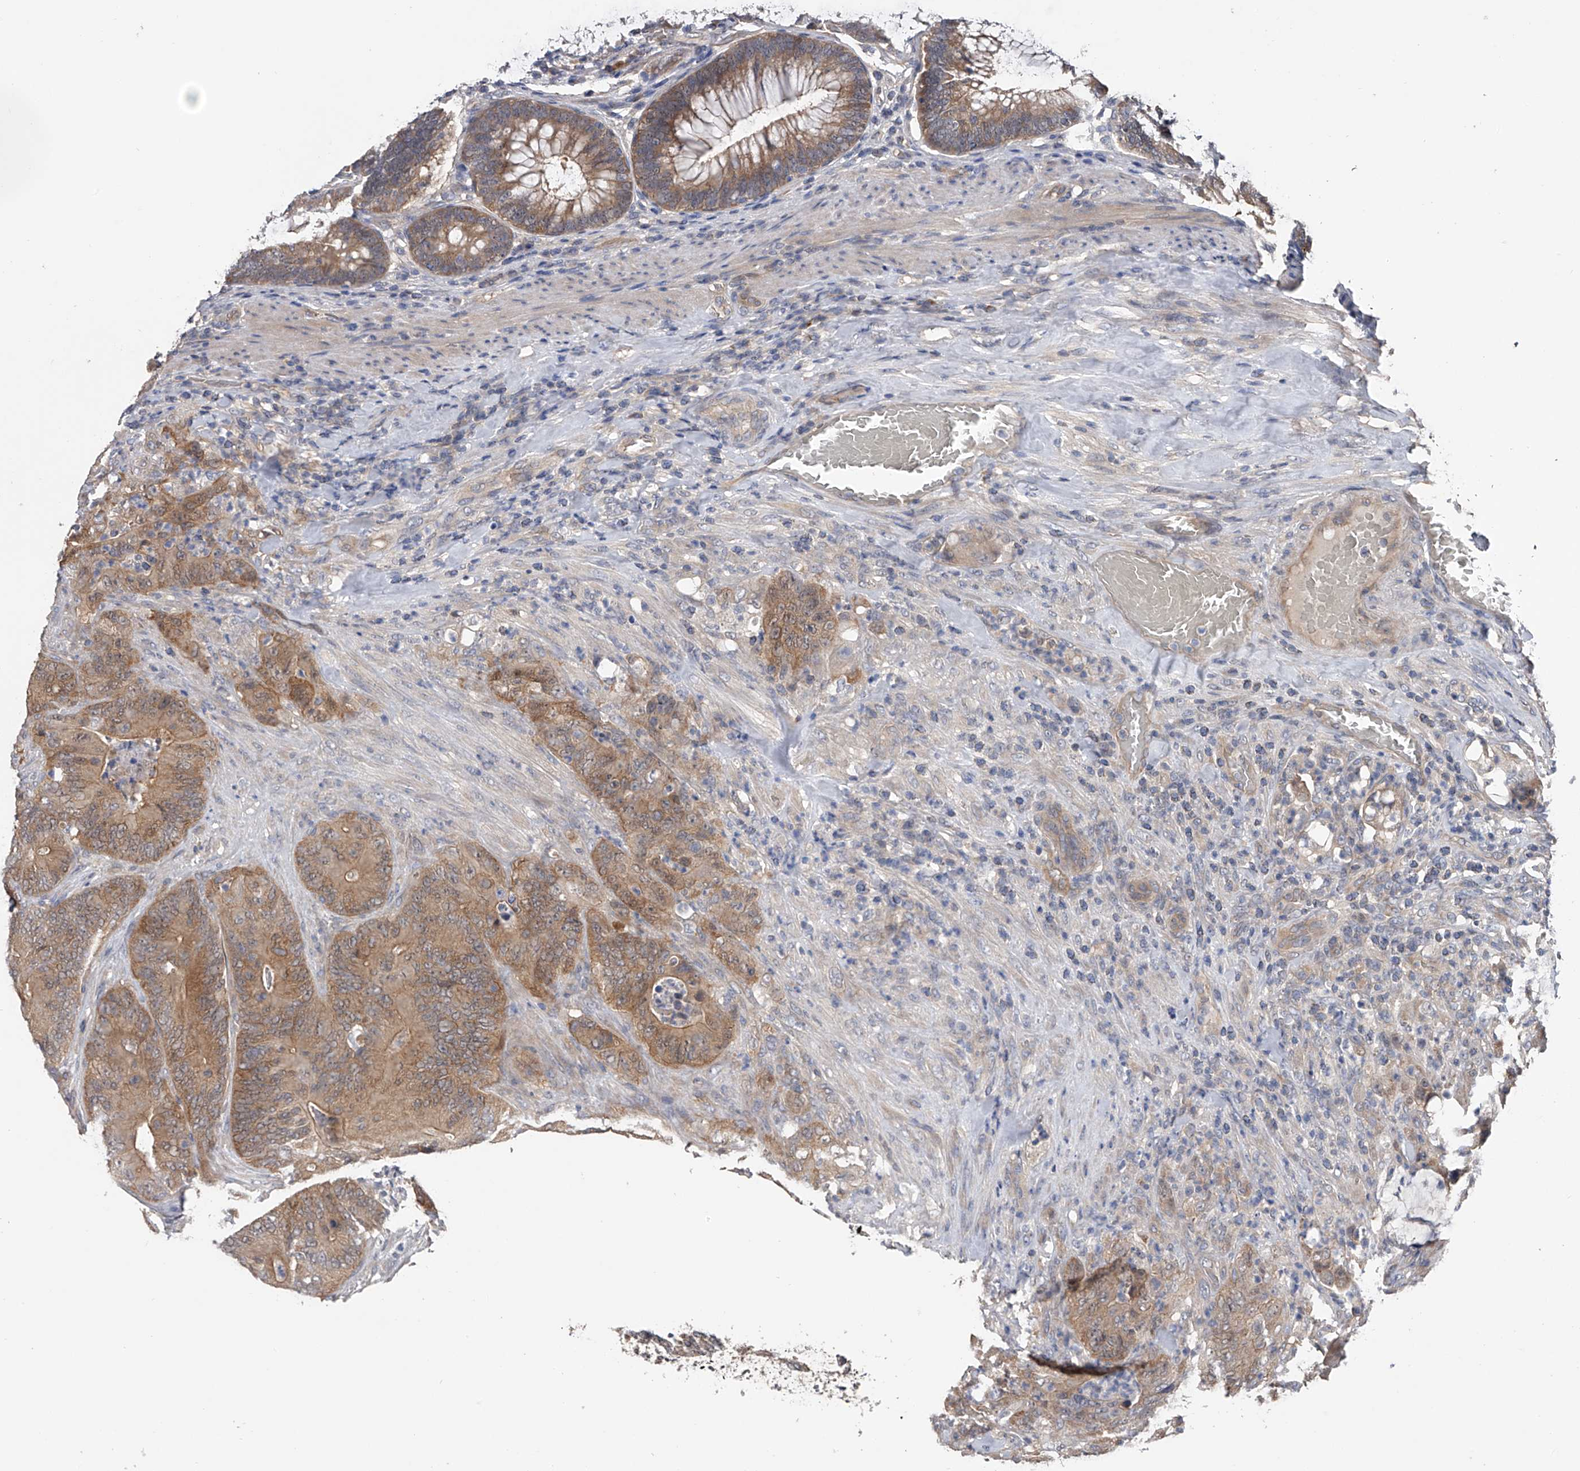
{"staining": {"intensity": "moderate", "quantity": ">75%", "location": "cytoplasmic/membranous"}, "tissue": "colorectal cancer", "cell_type": "Tumor cells", "image_type": "cancer", "snomed": [{"axis": "morphology", "description": "Normal tissue, NOS"}, {"axis": "topography", "description": "Colon"}], "caption": "Immunohistochemistry image of neoplastic tissue: colorectal cancer stained using immunohistochemistry shows medium levels of moderate protein expression localized specifically in the cytoplasmic/membranous of tumor cells, appearing as a cytoplasmic/membranous brown color.", "gene": "CFAP298", "patient": {"sex": "female", "age": 82}}